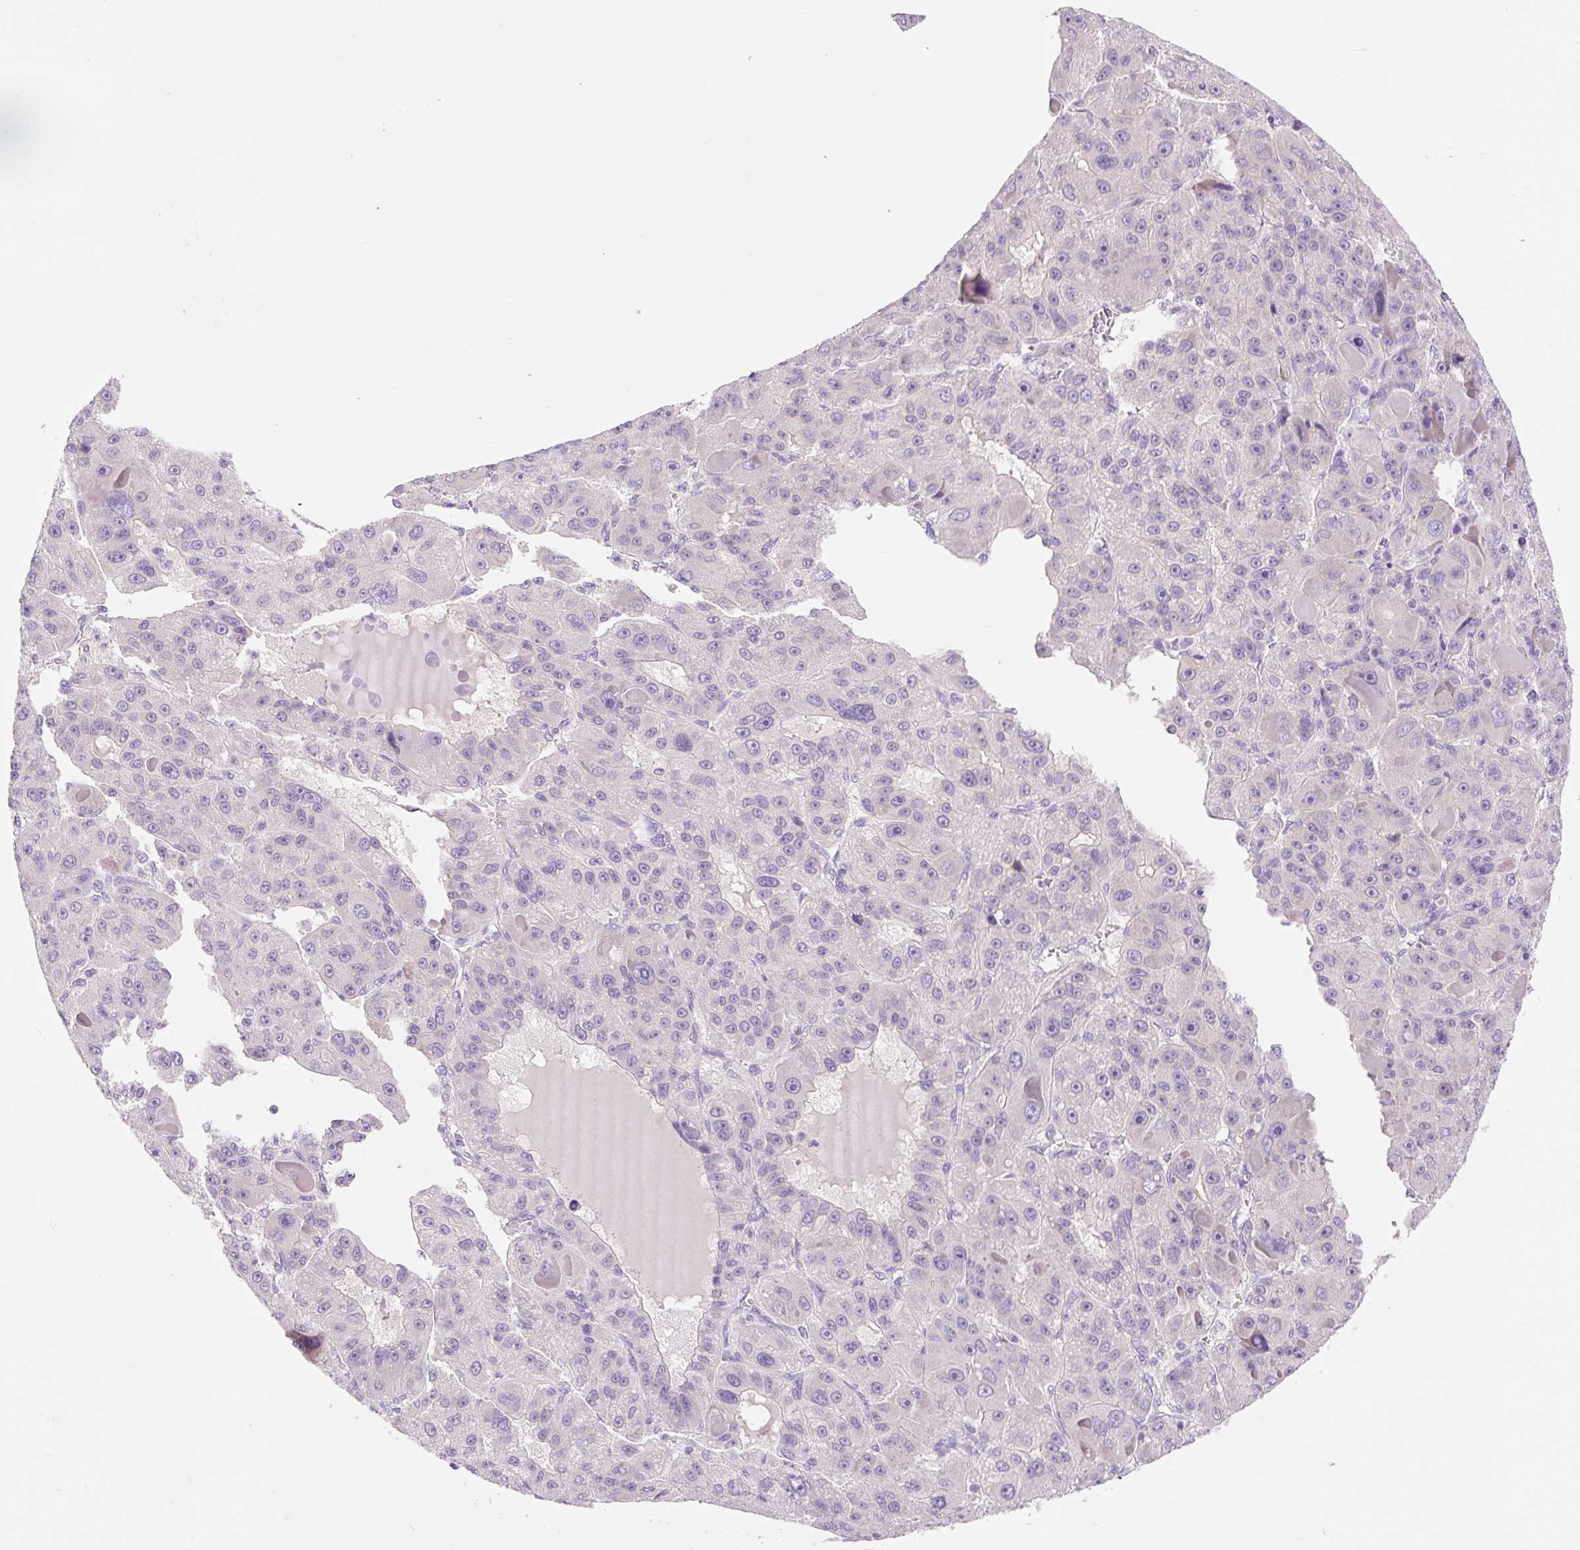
{"staining": {"intensity": "negative", "quantity": "none", "location": "none"}, "tissue": "liver cancer", "cell_type": "Tumor cells", "image_type": "cancer", "snomed": [{"axis": "morphology", "description": "Carcinoma, Hepatocellular, NOS"}, {"axis": "topography", "description": "Liver"}], "caption": "Immunohistochemistry photomicrograph of neoplastic tissue: human liver hepatocellular carcinoma stained with DAB (3,3'-diaminobenzidine) displays no significant protein expression in tumor cells.", "gene": "CELF6", "patient": {"sex": "male", "age": 76}}